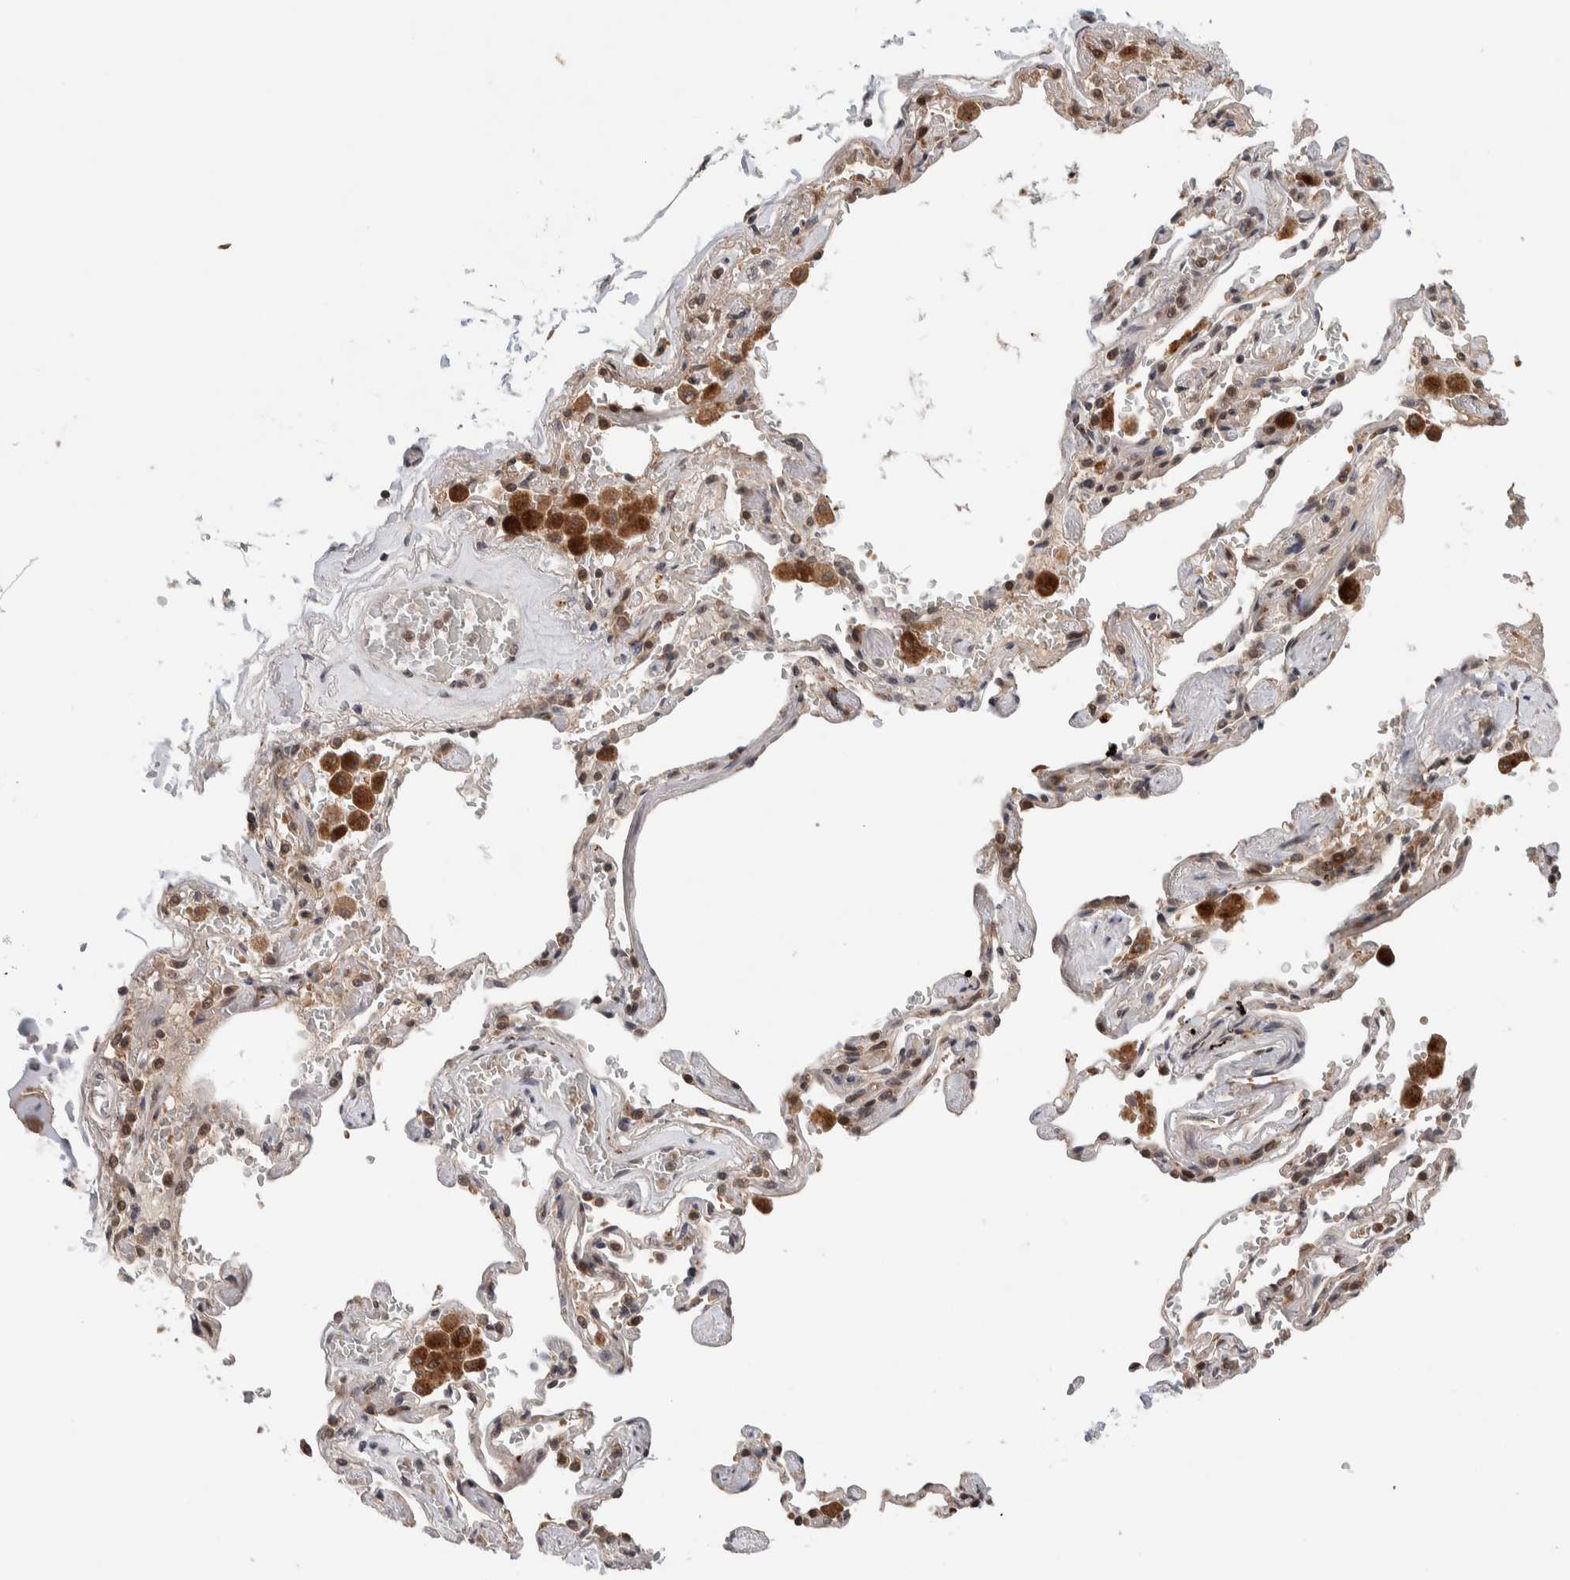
{"staining": {"intensity": "weak", "quantity": ">75%", "location": "cytoplasmic/membranous"}, "tissue": "adipose tissue", "cell_type": "Adipocytes", "image_type": "normal", "snomed": [{"axis": "morphology", "description": "Normal tissue, NOS"}, {"axis": "topography", "description": "Cartilage tissue"}, {"axis": "topography", "description": "Lung"}], "caption": "Approximately >75% of adipocytes in normal human adipose tissue exhibit weak cytoplasmic/membranous protein expression as visualized by brown immunohistochemical staining.", "gene": "KCNK1", "patient": {"sex": "female", "age": 77}}